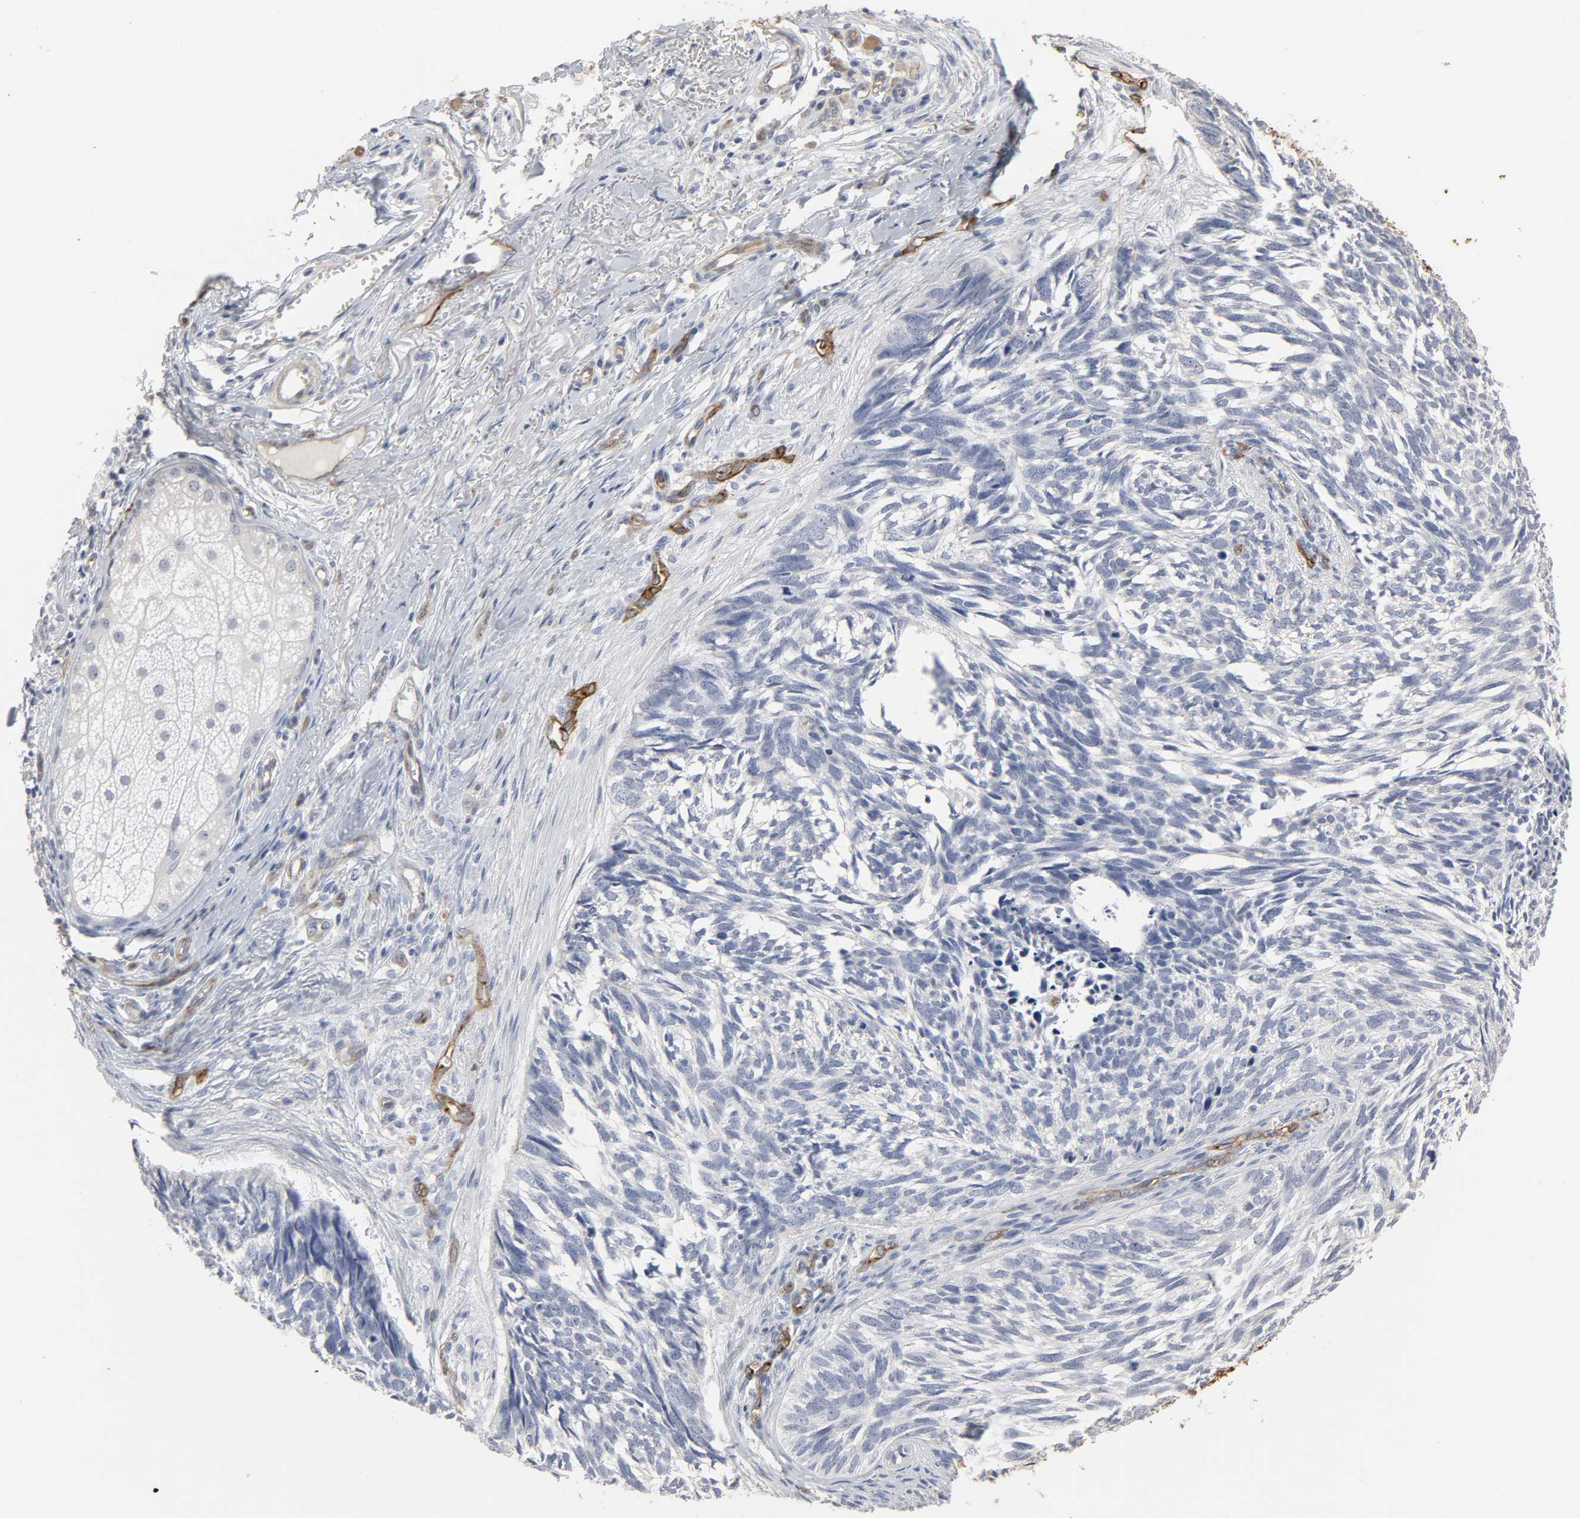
{"staining": {"intensity": "negative", "quantity": "none", "location": "none"}, "tissue": "skin cancer", "cell_type": "Tumor cells", "image_type": "cancer", "snomed": [{"axis": "morphology", "description": "Basal cell carcinoma"}, {"axis": "topography", "description": "Skin"}], "caption": "An image of human skin cancer is negative for staining in tumor cells.", "gene": "KDR", "patient": {"sex": "male", "age": 63}}